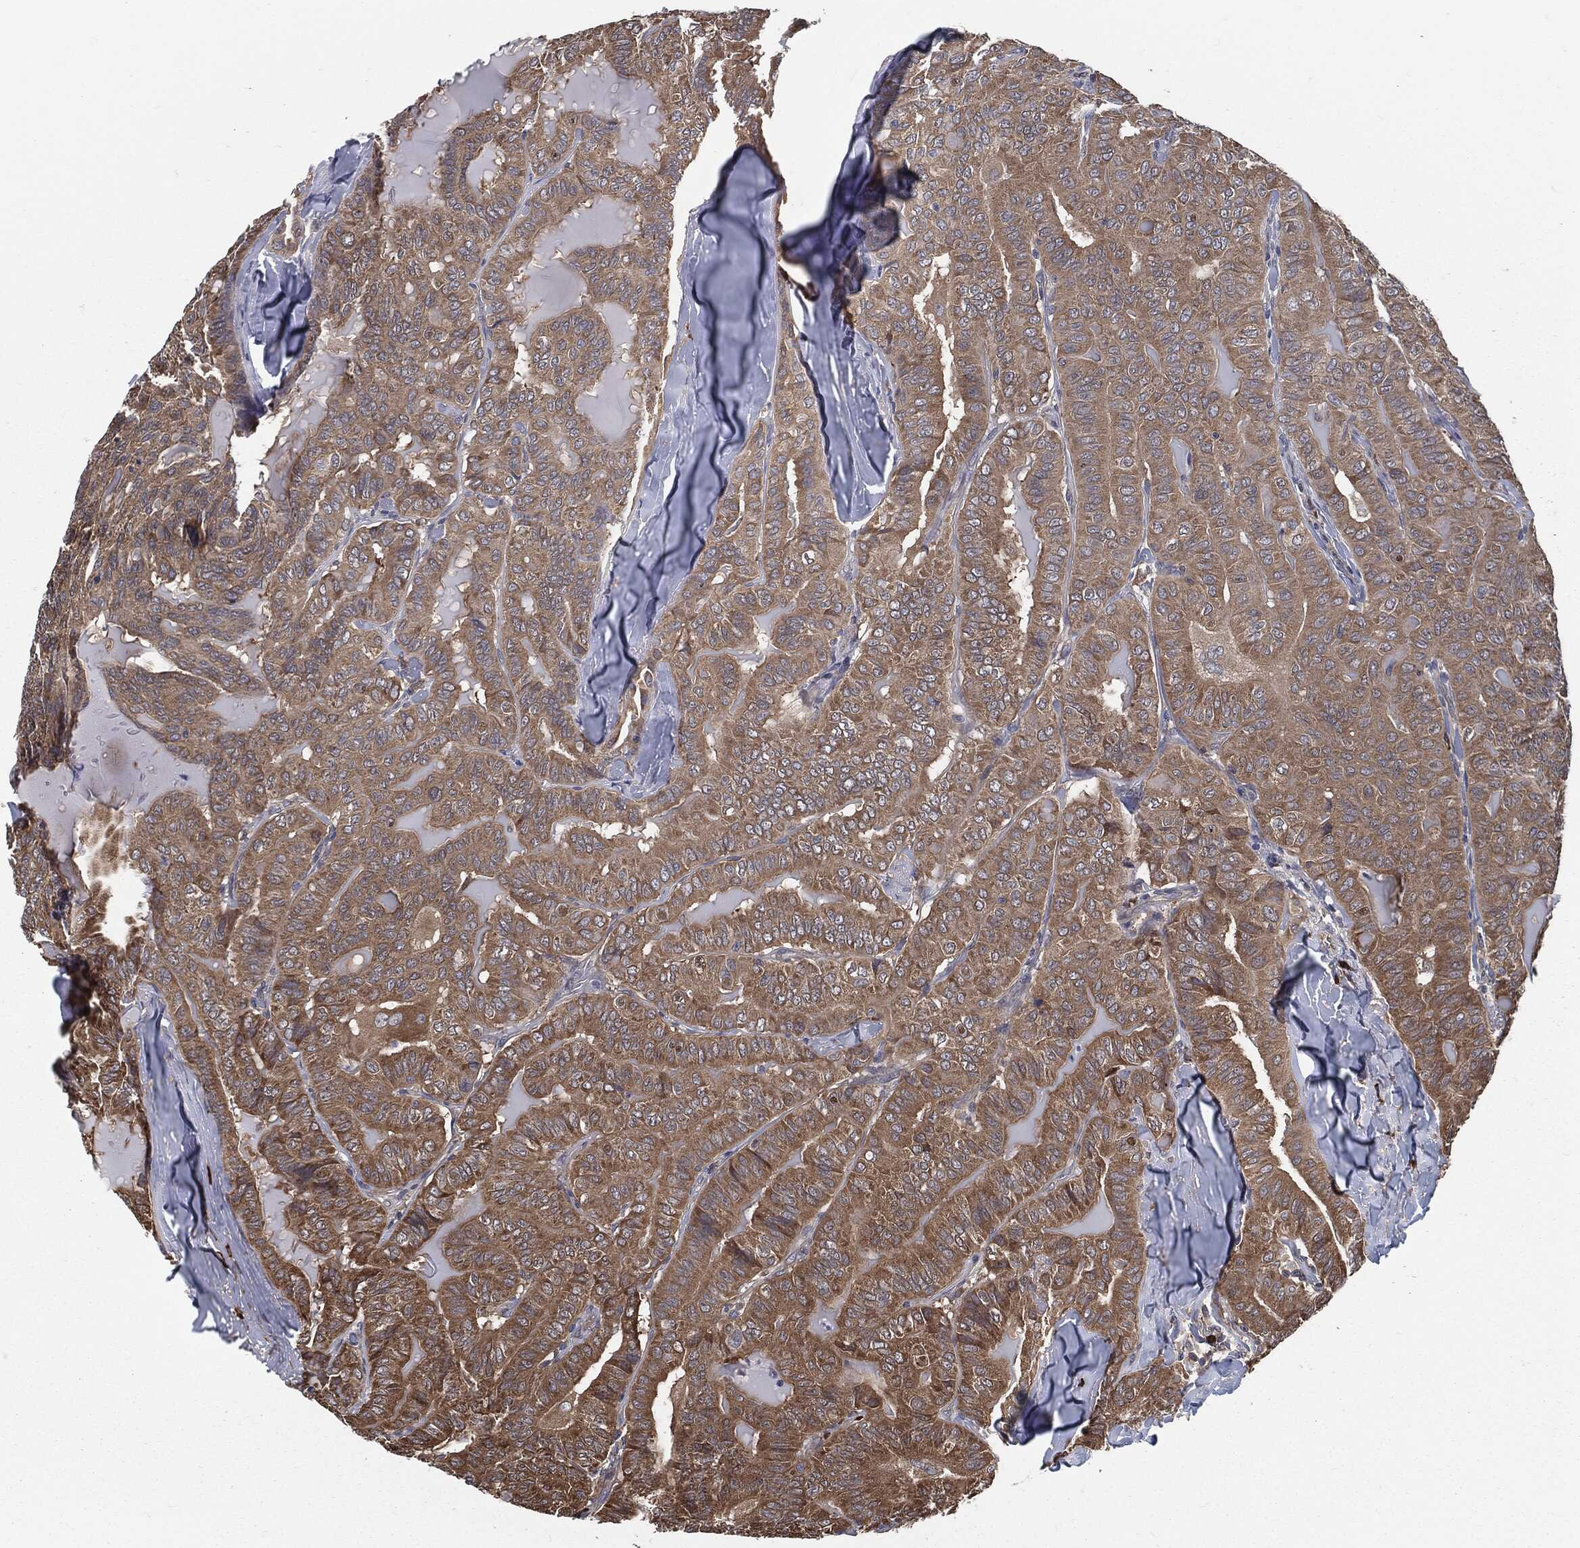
{"staining": {"intensity": "moderate", "quantity": ">75%", "location": "cytoplasmic/membranous"}, "tissue": "thyroid cancer", "cell_type": "Tumor cells", "image_type": "cancer", "snomed": [{"axis": "morphology", "description": "Papillary adenocarcinoma, NOS"}, {"axis": "topography", "description": "Thyroid gland"}], "caption": "This is a histology image of immunohistochemistry staining of thyroid cancer, which shows moderate positivity in the cytoplasmic/membranous of tumor cells.", "gene": "PRDX4", "patient": {"sex": "female", "age": 68}}